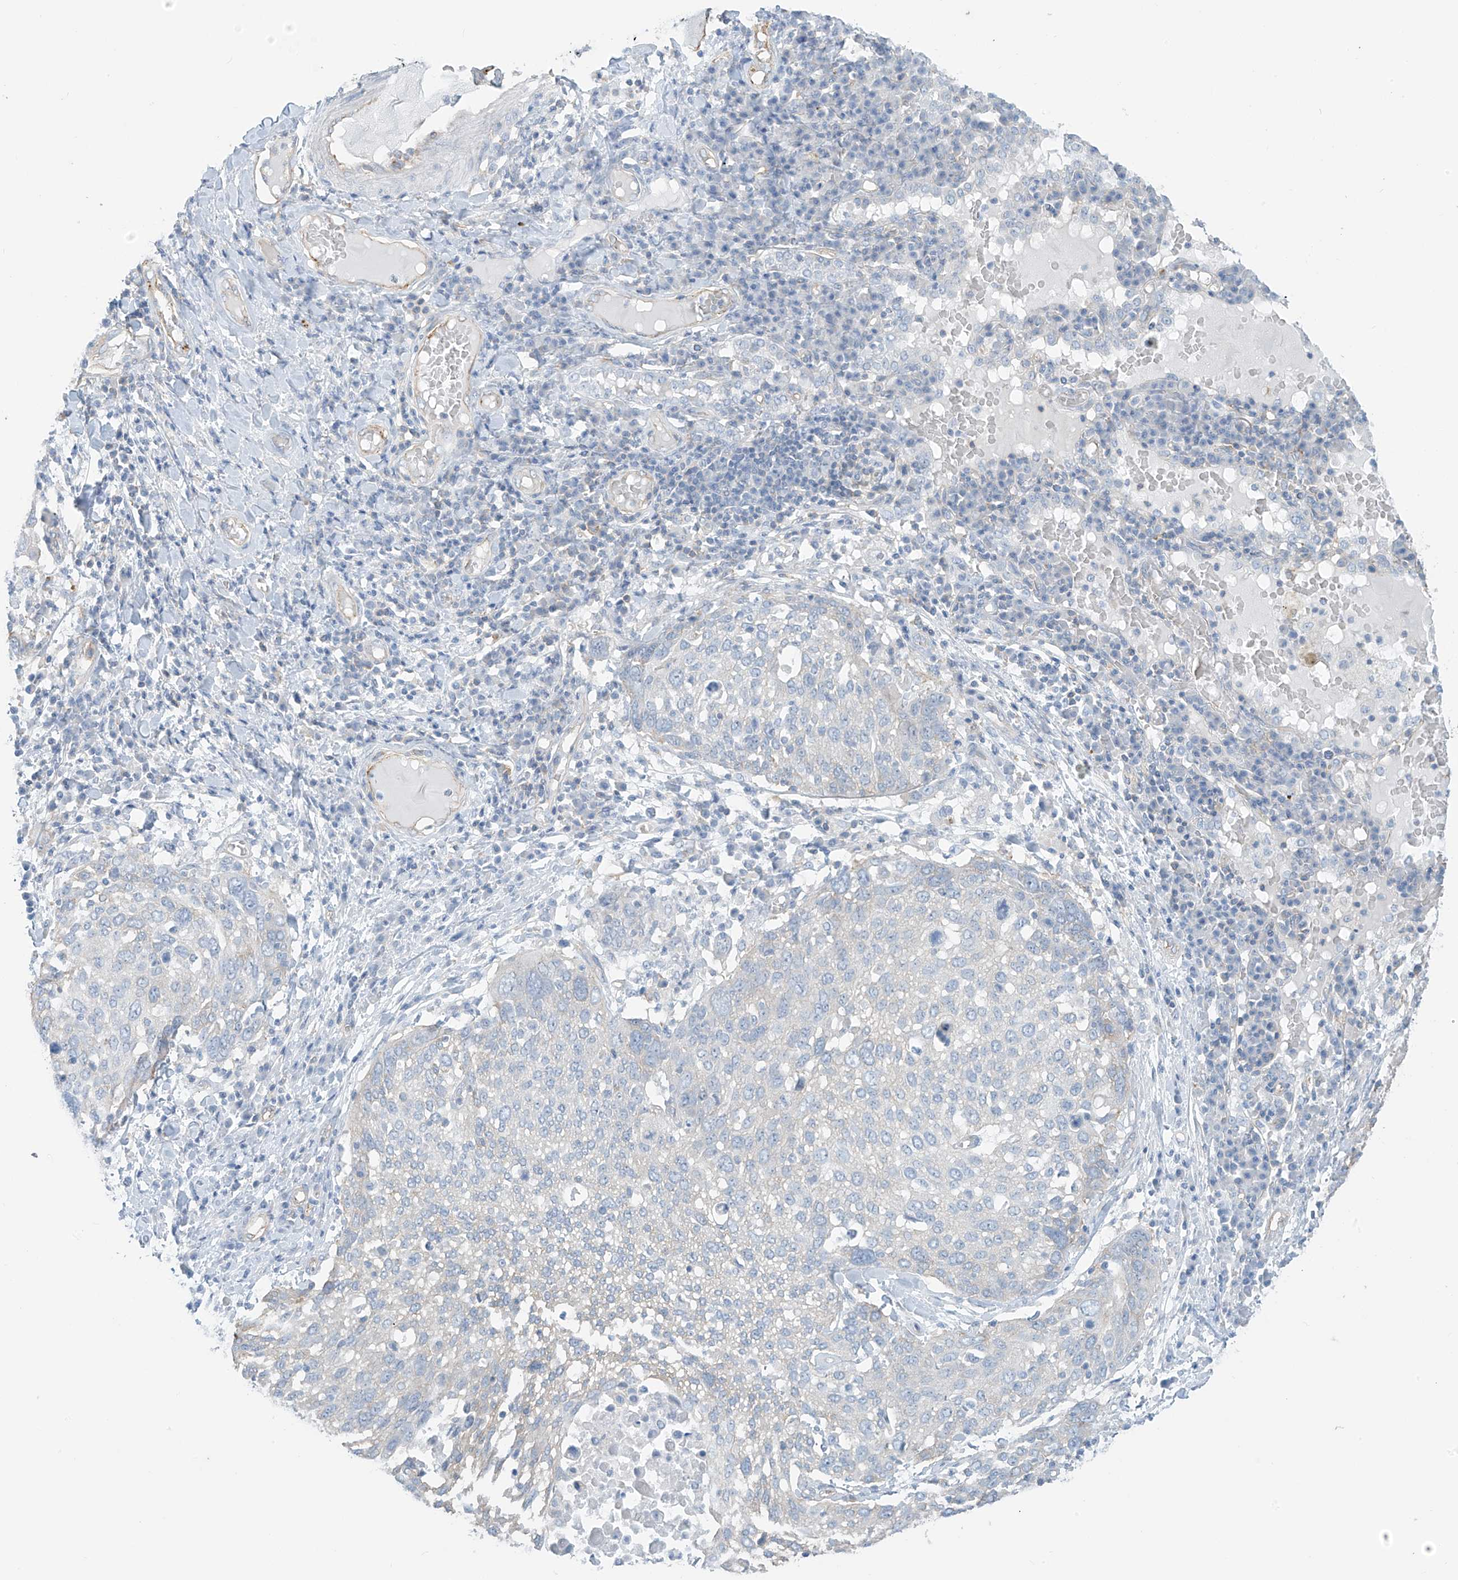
{"staining": {"intensity": "negative", "quantity": "none", "location": "none"}, "tissue": "lung cancer", "cell_type": "Tumor cells", "image_type": "cancer", "snomed": [{"axis": "morphology", "description": "Squamous cell carcinoma, NOS"}, {"axis": "topography", "description": "Lung"}], "caption": "Immunohistochemistry (IHC) photomicrograph of human squamous cell carcinoma (lung) stained for a protein (brown), which shows no staining in tumor cells.", "gene": "ZNF846", "patient": {"sex": "male", "age": 65}}